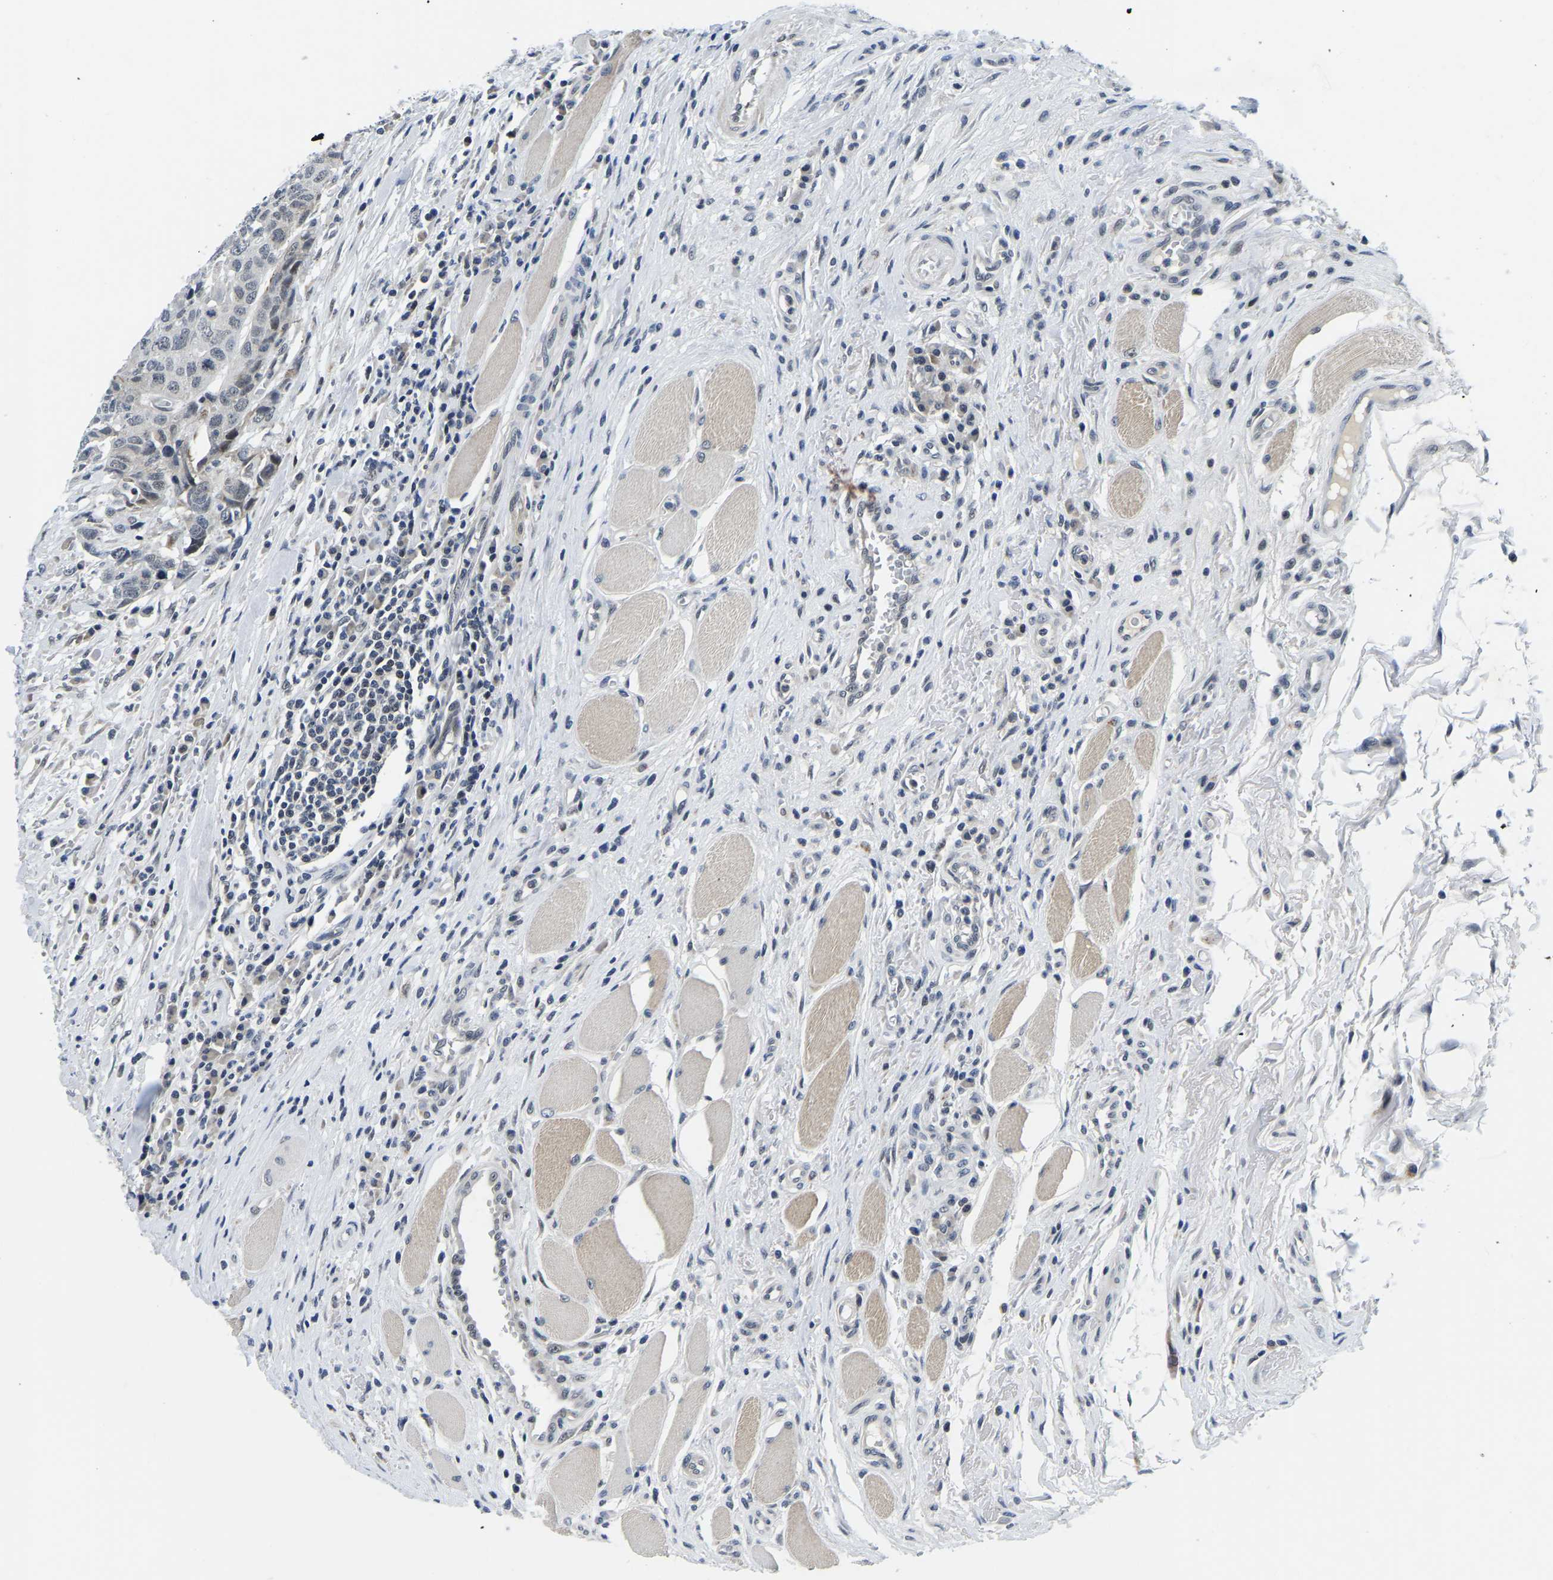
{"staining": {"intensity": "negative", "quantity": "none", "location": "none"}, "tissue": "head and neck cancer", "cell_type": "Tumor cells", "image_type": "cancer", "snomed": [{"axis": "morphology", "description": "Squamous cell carcinoma, NOS"}, {"axis": "topography", "description": "Head-Neck"}], "caption": "This is a histopathology image of immunohistochemistry (IHC) staining of head and neck cancer (squamous cell carcinoma), which shows no staining in tumor cells.", "gene": "POLDIP3", "patient": {"sex": "male", "age": 66}}